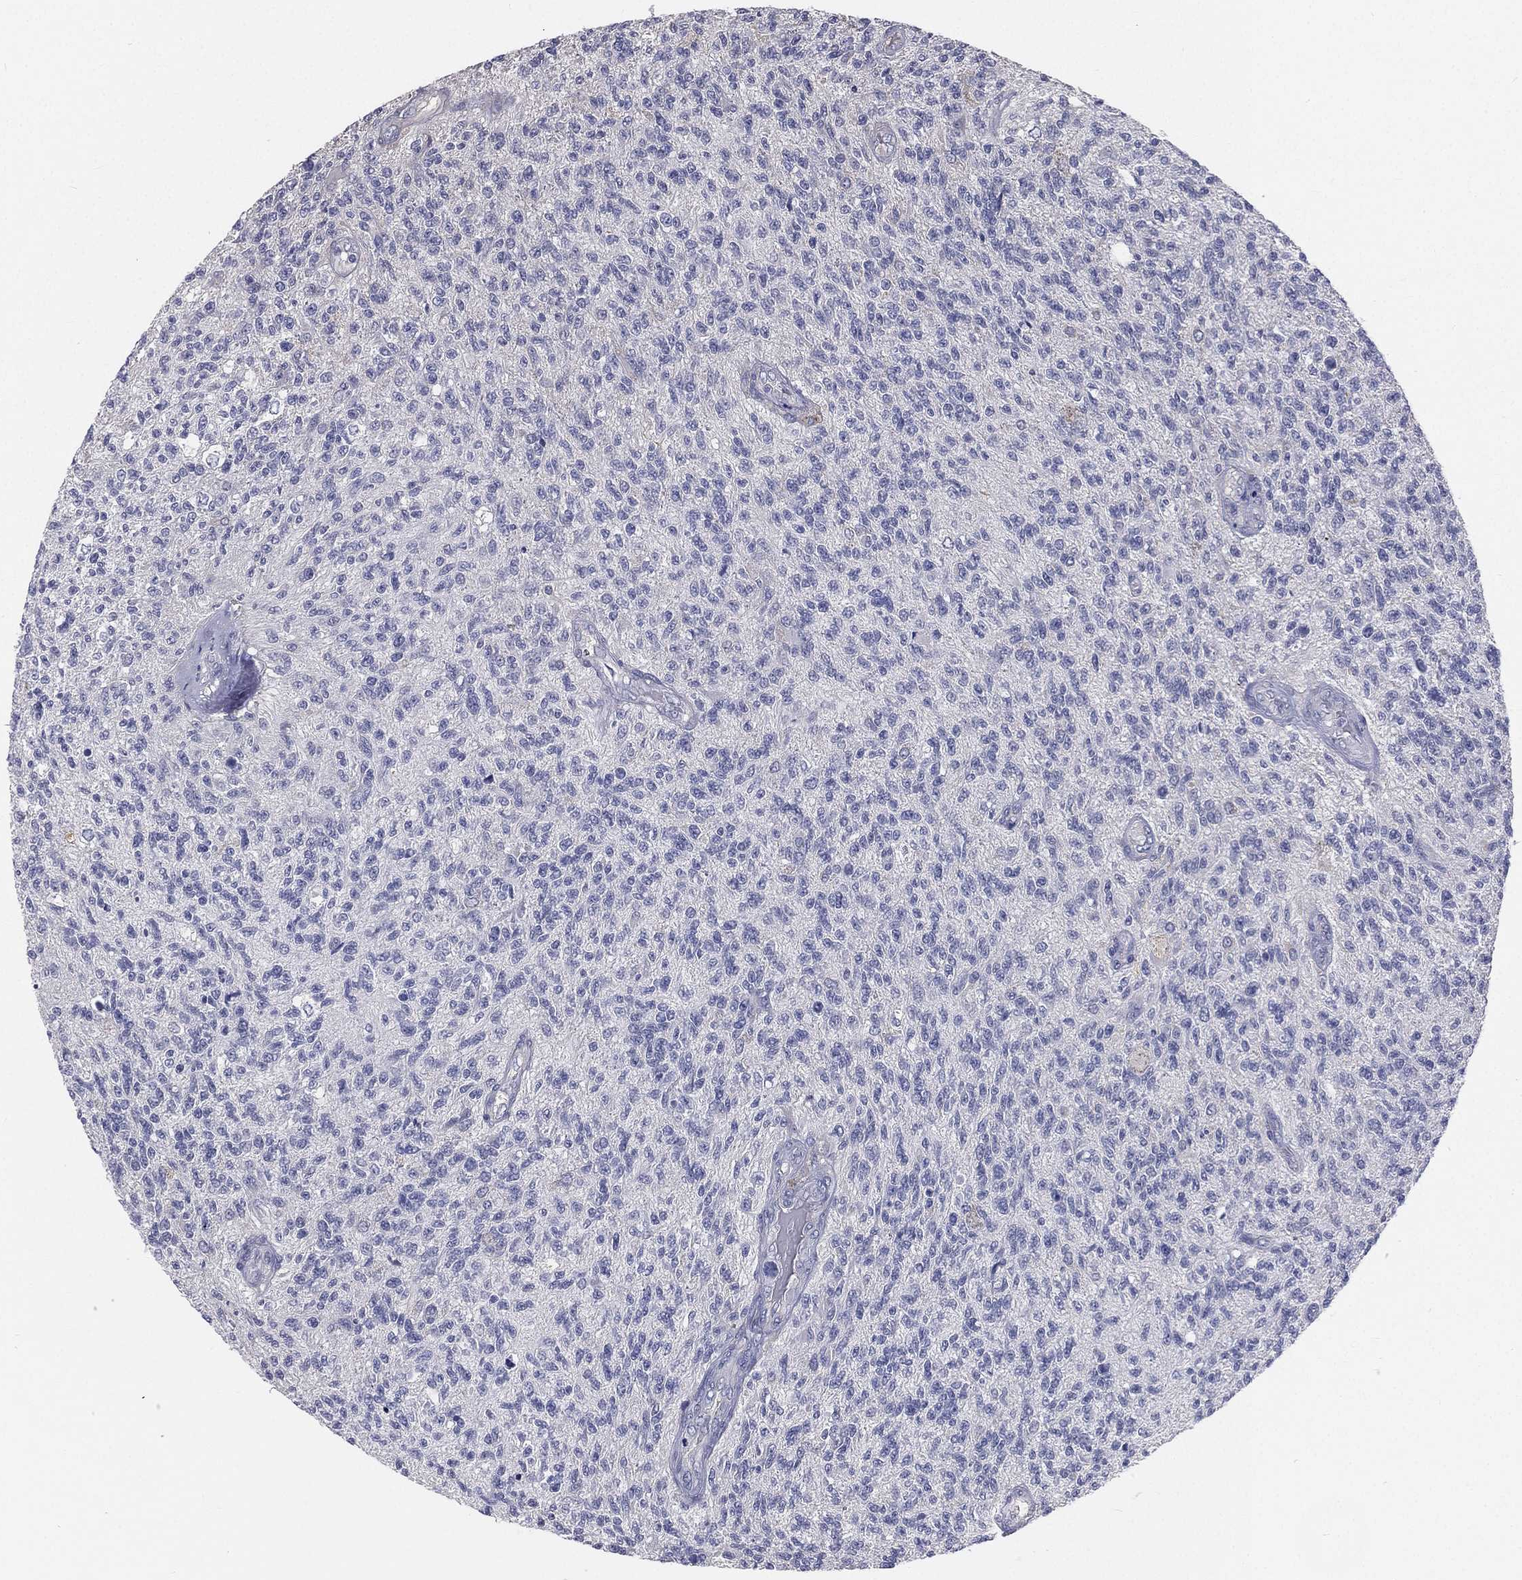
{"staining": {"intensity": "negative", "quantity": "none", "location": "none"}, "tissue": "glioma", "cell_type": "Tumor cells", "image_type": "cancer", "snomed": [{"axis": "morphology", "description": "Glioma, malignant, High grade"}, {"axis": "topography", "description": "Brain"}], "caption": "Immunohistochemical staining of malignant high-grade glioma displays no significant positivity in tumor cells.", "gene": "MUC13", "patient": {"sex": "male", "age": 56}}